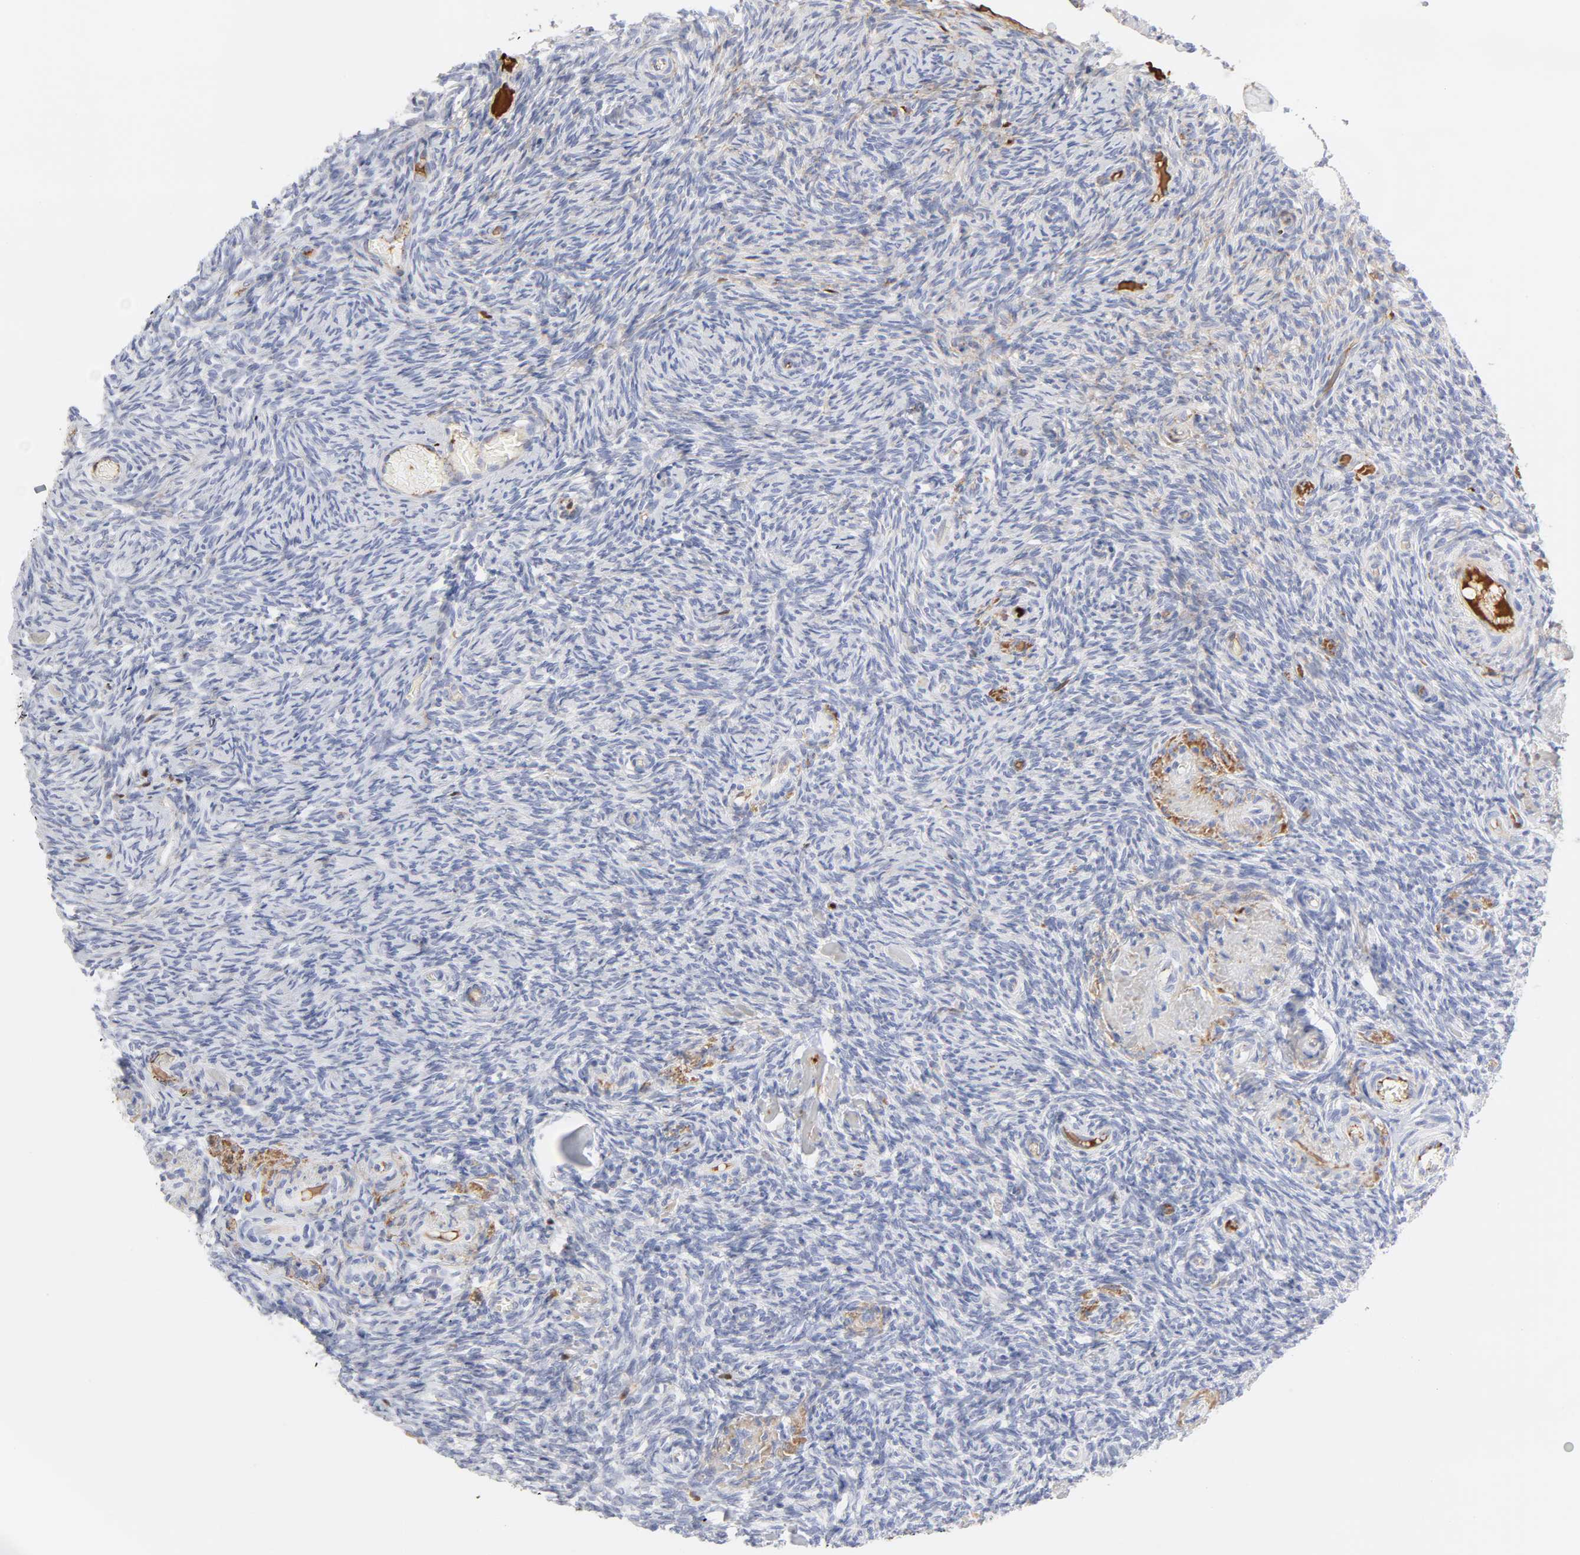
{"staining": {"intensity": "negative", "quantity": "none", "location": "none"}, "tissue": "ovary", "cell_type": "Ovarian stroma cells", "image_type": "normal", "snomed": [{"axis": "morphology", "description": "Normal tissue, NOS"}, {"axis": "topography", "description": "Ovary"}], "caption": "This image is of unremarkable ovary stained with immunohistochemistry (IHC) to label a protein in brown with the nuclei are counter-stained blue. There is no staining in ovarian stroma cells.", "gene": "PLAT", "patient": {"sex": "female", "age": 60}}